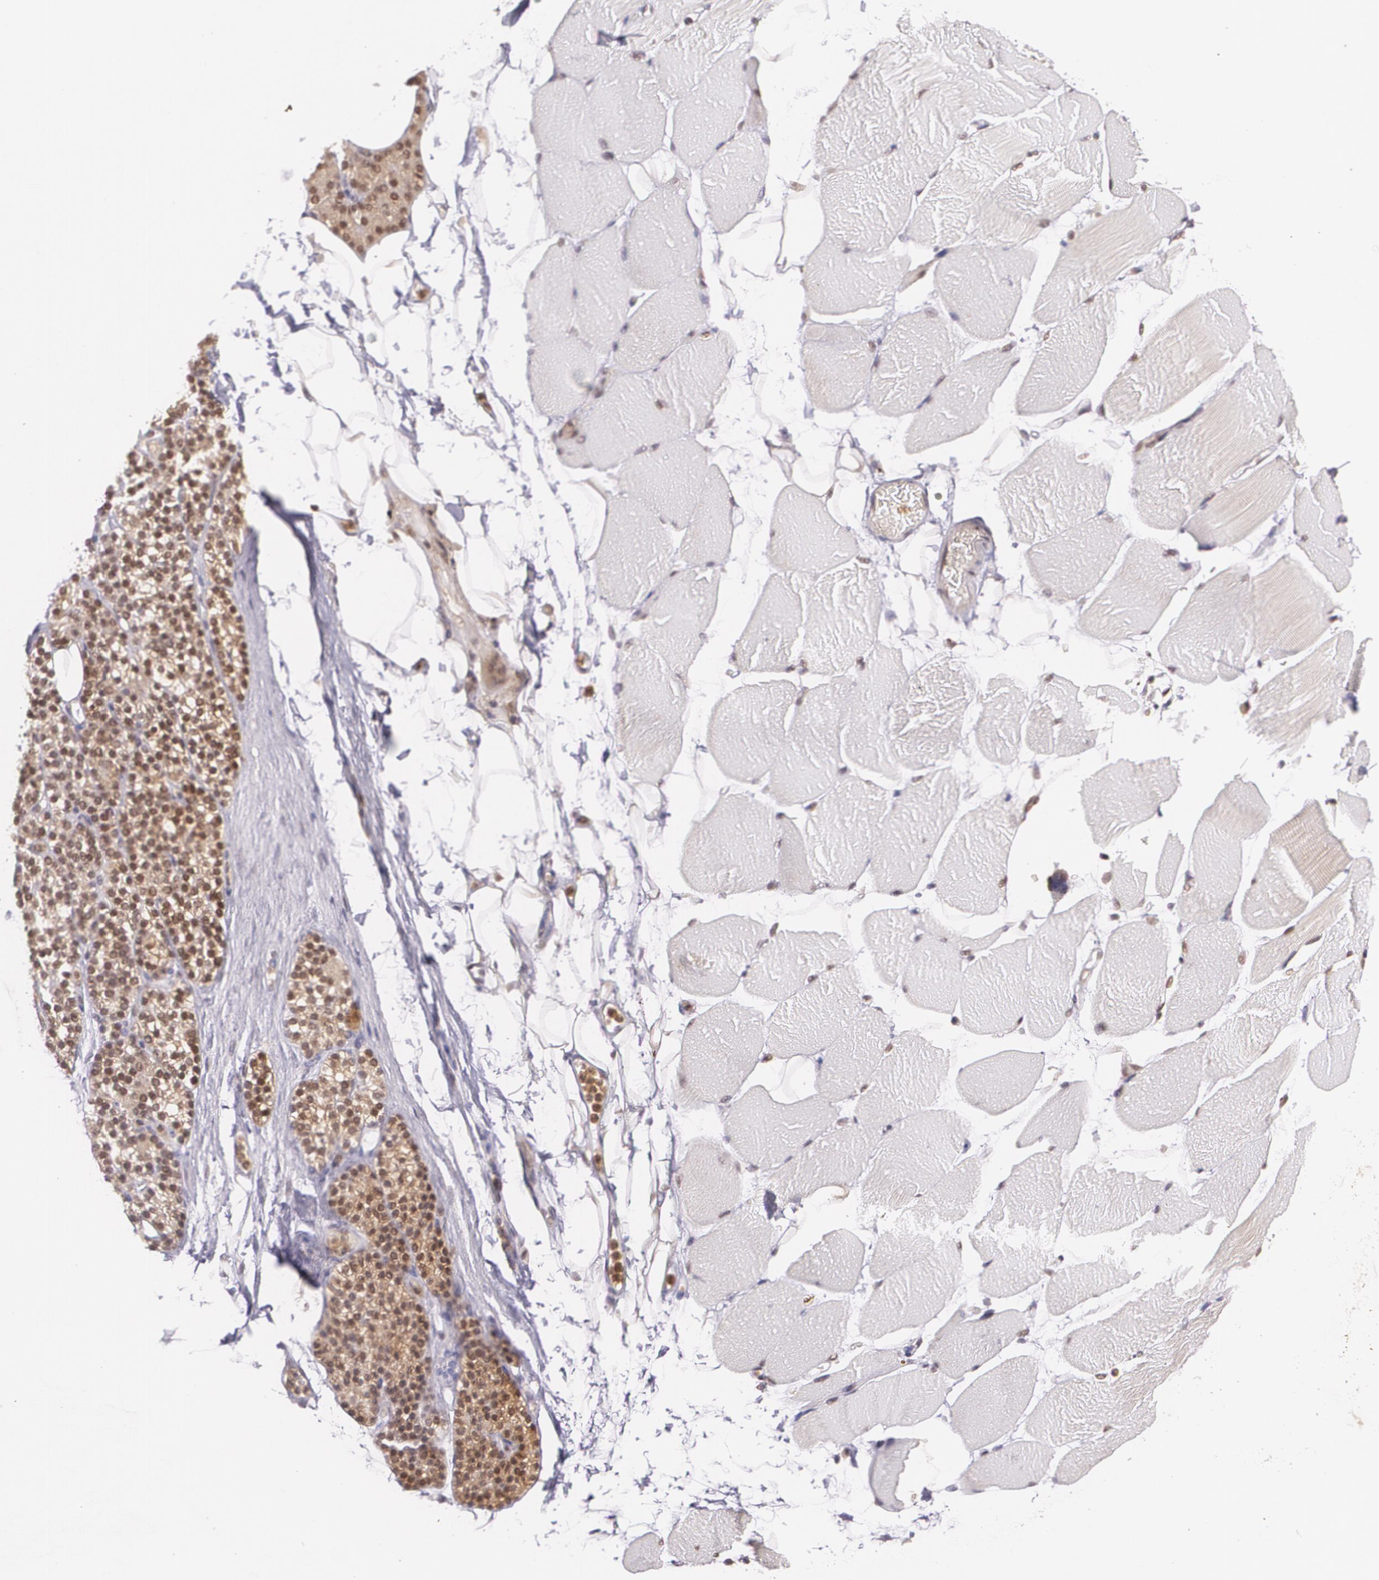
{"staining": {"intensity": "negative", "quantity": "none", "location": "none"}, "tissue": "skeletal muscle", "cell_type": "Myocytes", "image_type": "normal", "snomed": [{"axis": "morphology", "description": "Normal tissue, NOS"}, {"axis": "topography", "description": "Skeletal muscle"}, {"axis": "topography", "description": "Parathyroid gland"}], "caption": "DAB immunohistochemical staining of unremarkable human skeletal muscle displays no significant expression in myocytes.", "gene": "CUL2", "patient": {"sex": "female", "age": 37}}